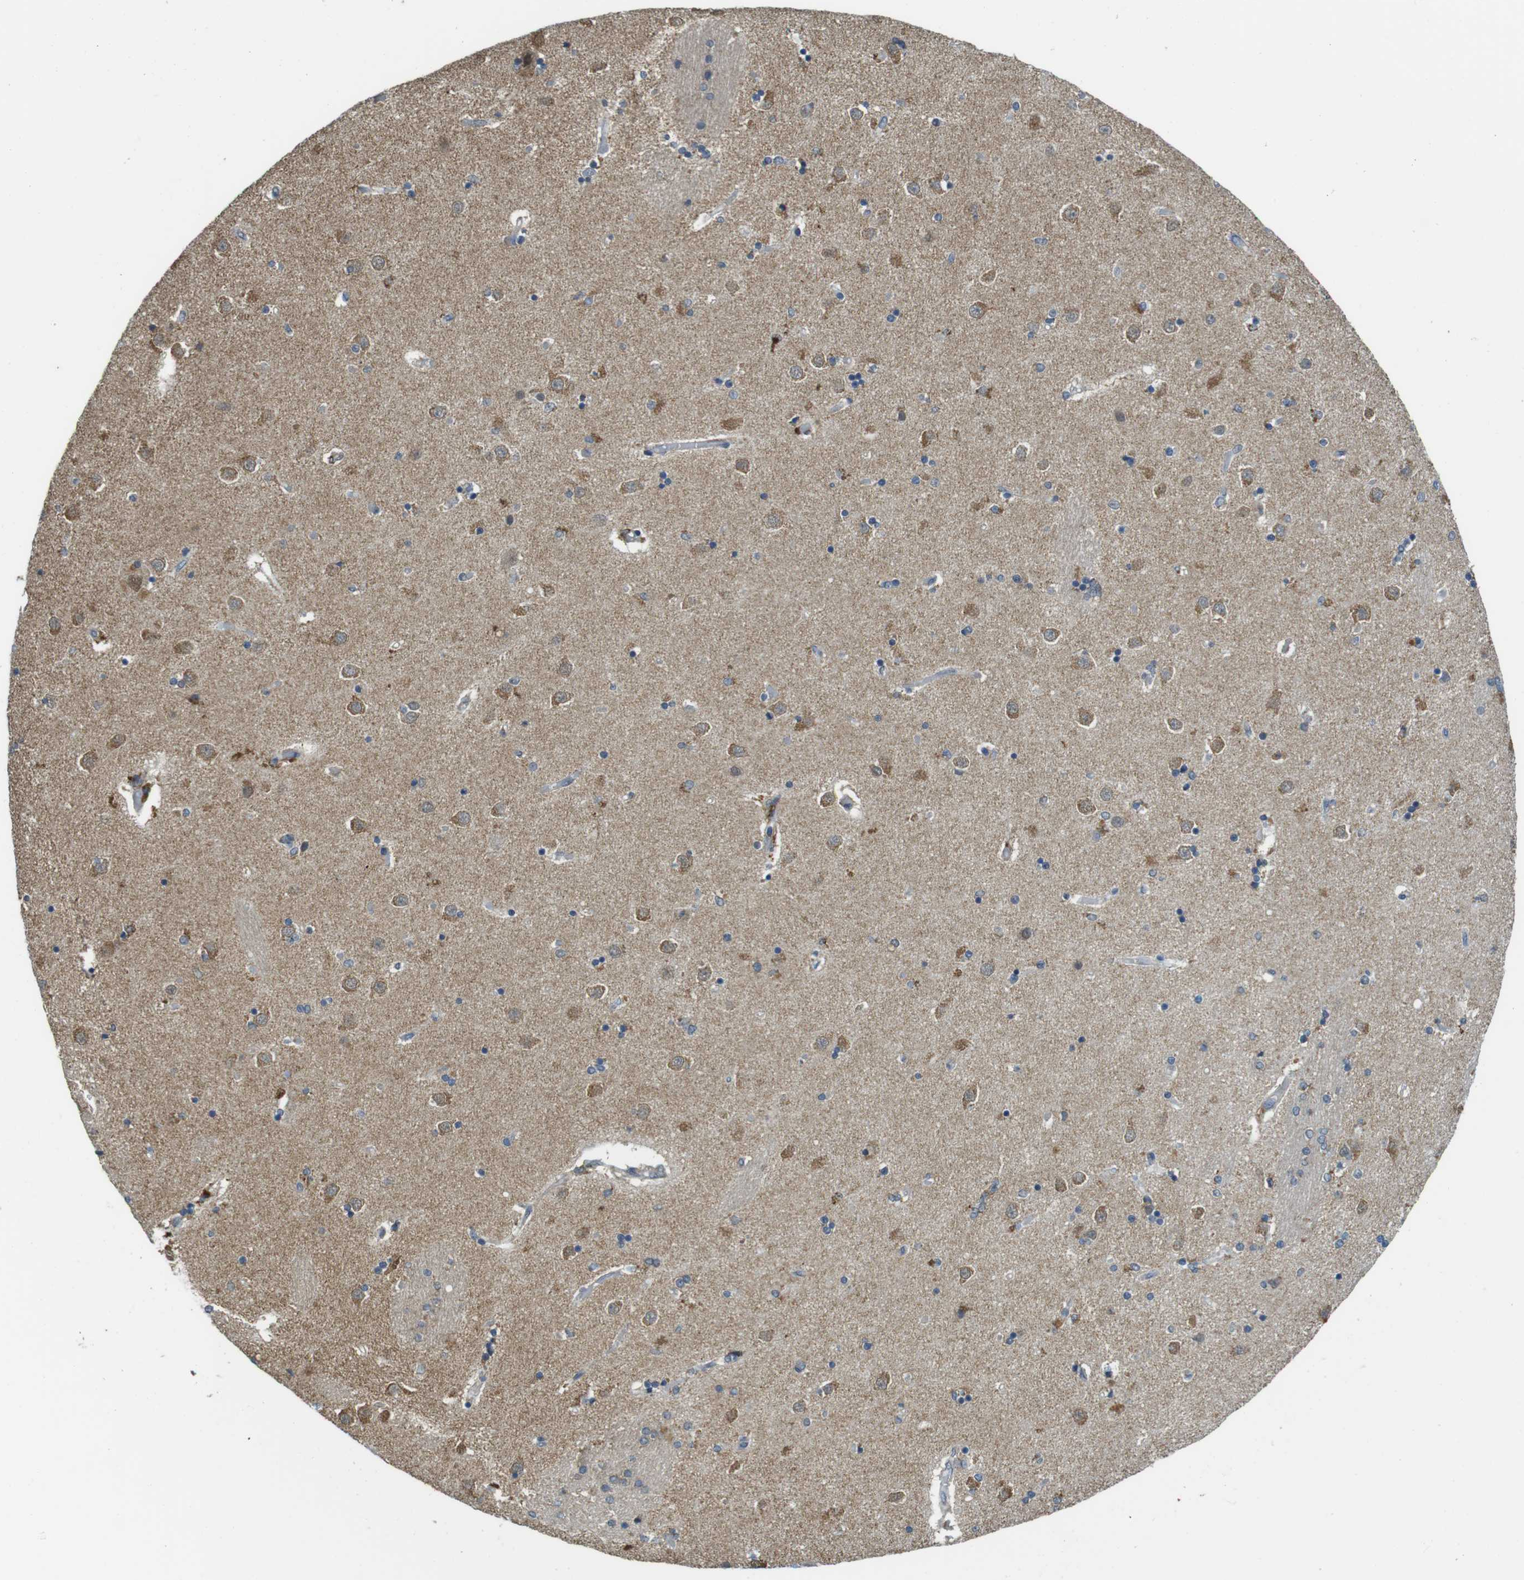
{"staining": {"intensity": "moderate", "quantity": "25%-75%", "location": "cytoplasmic/membranous"}, "tissue": "caudate", "cell_type": "Glial cells", "image_type": "normal", "snomed": [{"axis": "morphology", "description": "Normal tissue, NOS"}, {"axis": "topography", "description": "Lateral ventricle wall"}], "caption": "Immunohistochemical staining of normal human caudate exhibits medium levels of moderate cytoplasmic/membranous staining in about 25%-75% of glial cells.", "gene": "BRI3BP", "patient": {"sex": "female", "age": 54}}